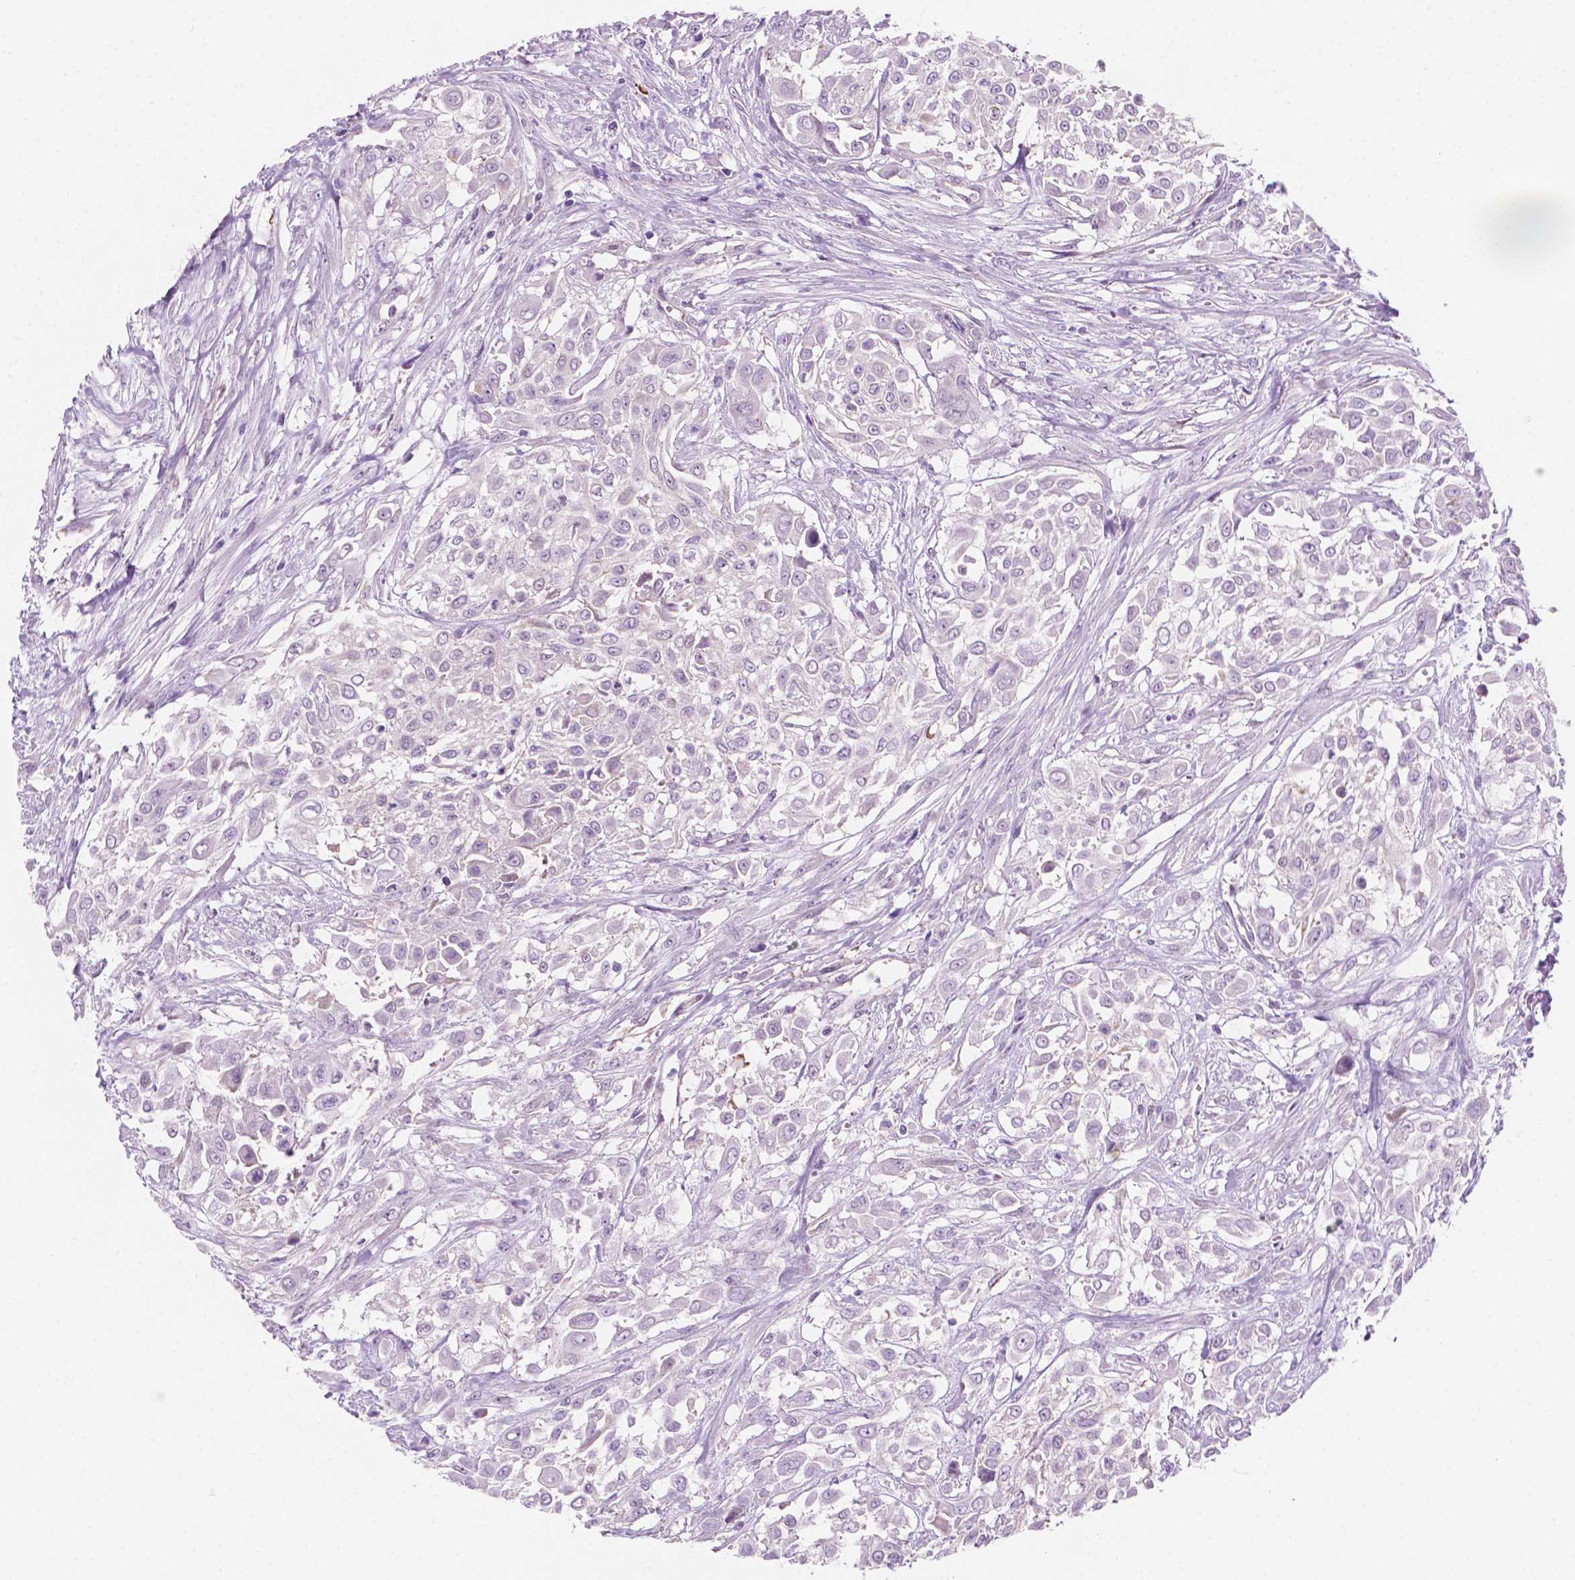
{"staining": {"intensity": "negative", "quantity": "none", "location": "none"}, "tissue": "urothelial cancer", "cell_type": "Tumor cells", "image_type": "cancer", "snomed": [{"axis": "morphology", "description": "Urothelial carcinoma, High grade"}, {"axis": "topography", "description": "Urinary bladder"}], "caption": "Immunohistochemical staining of human urothelial cancer displays no significant expression in tumor cells.", "gene": "EPPK1", "patient": {"sex": "male", "age": 57}}